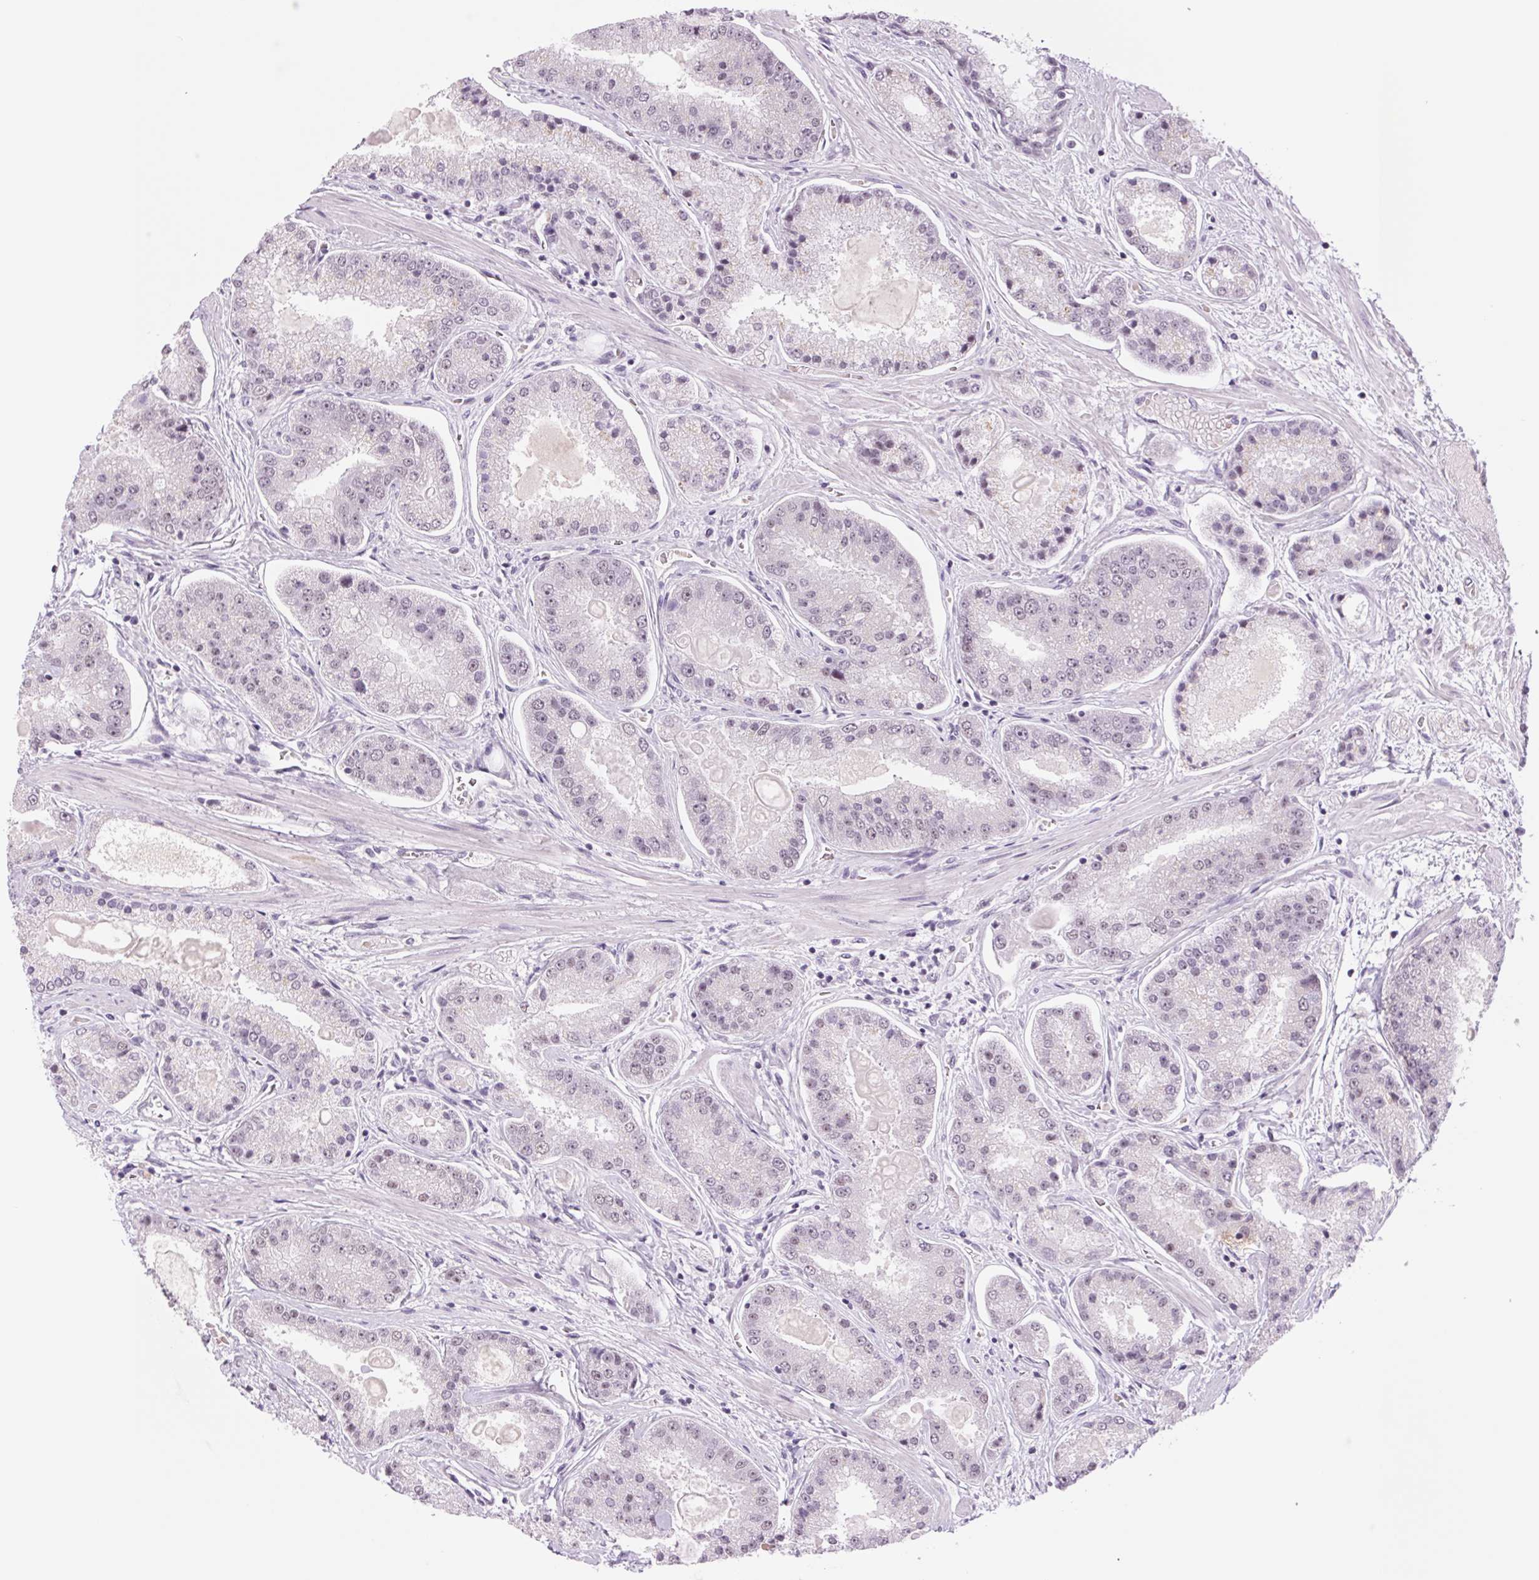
{"staining": {"intensity": "negative", "quantity": "none", "location": "none"}, "tissue": "prostate cancer", "cell_type": "Tumor cells", "image_type": "cancer", "snomed": [{"axis": "morphology", "description": "Adenocarcinoma, High grade"}, {"axis": "topography", "description": "Prostate"}], "caption": "IHC photomicrograph of neoplastic tissue: human prostate cancer stained with DAB (3,3'-diaminobenzidine) shows no significant protein staining in tumor cells.", "gene": "ZC3H14", "patient": {"sex": "male", "age": 67}}